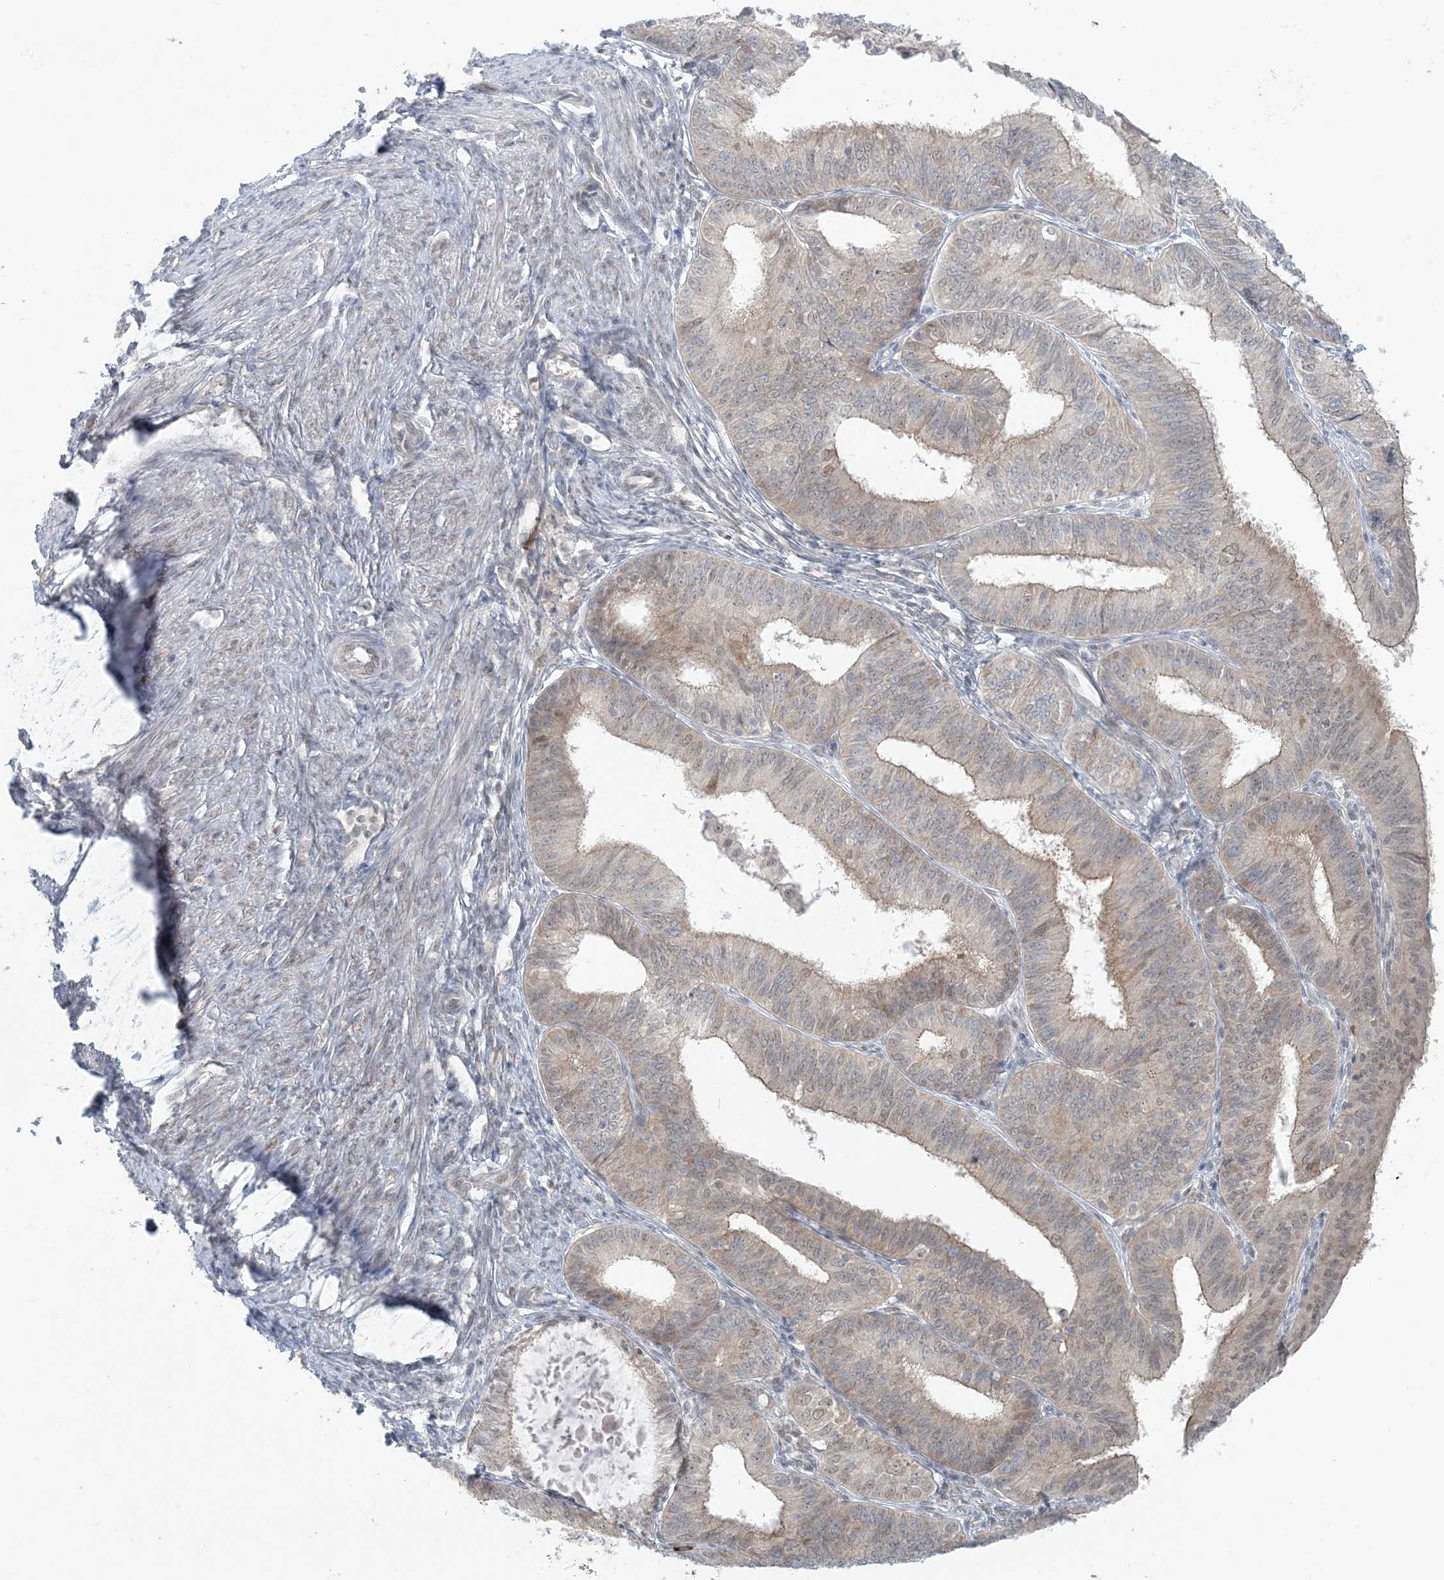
{"staining": {"intensity": "weak", "quantity": "<25%", "location": "cytoplasmic/membranous,nuclear"}, "tissue": "endometrial cancer", "cell_type": "Tumor cells", "image_type": "cancer", "snomed": [{"axis": "morphology", "description": "Adenocarcinoma, NOS"}, {"axis": "topography", "description": "Endometrium"}], "caption": "Tumor cells are negative for brown protein staining in endometrial adenocarcinoma. Brightfield microscopy of immunohistochemistry stained with DAB (brown) and hematoxylin (blue), captured at high magnification.", "gene": "OBI1", "patient": {"sex": "female", "age": 51}}